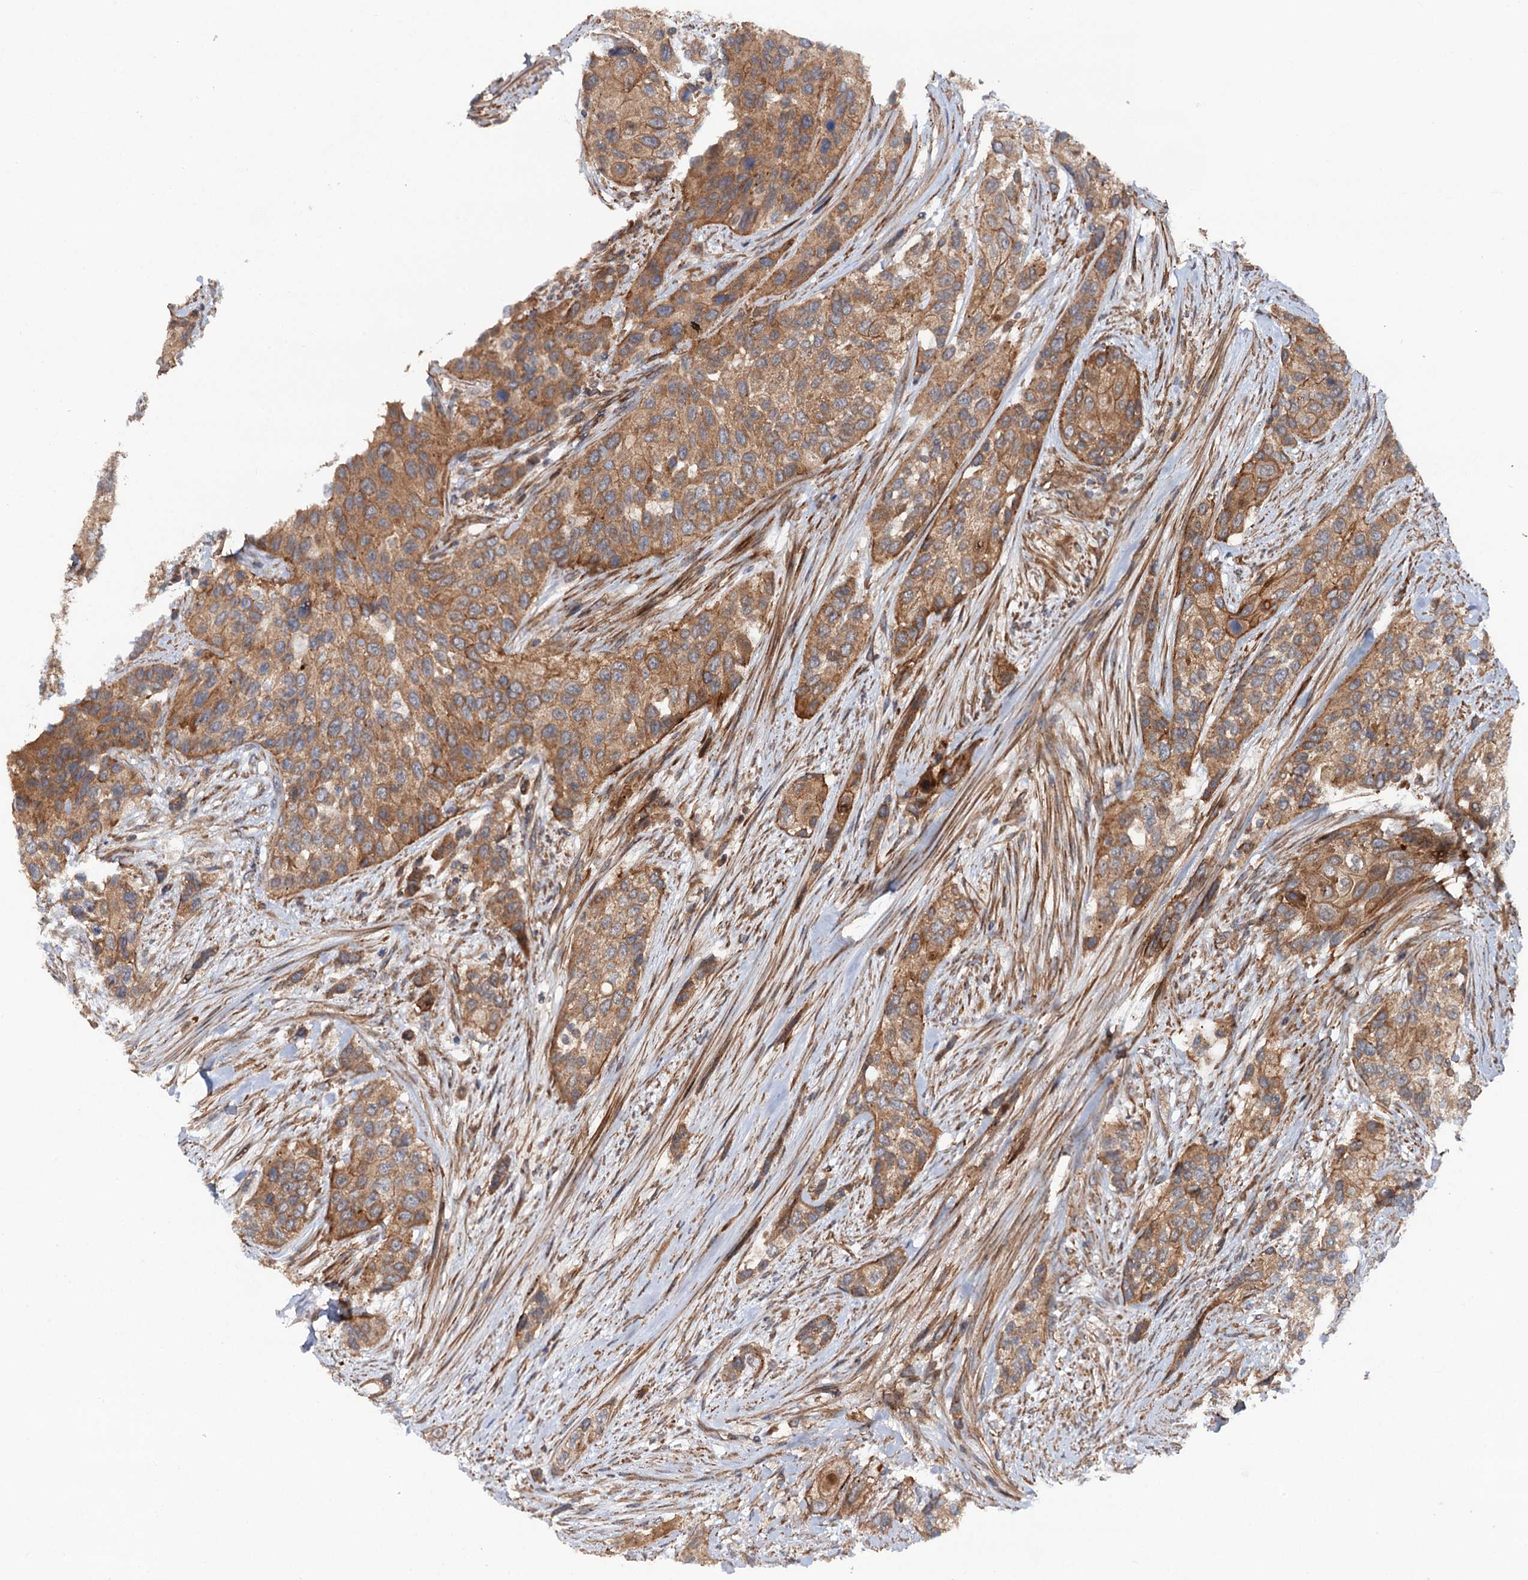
{"staining": {"intensity": "moderate", "quantity": ">75%", "location": "cytoplasmic/membranous"}, "tissue": "urothelial cancer", "cell_type": "Tumor cells", "image_type": "cancer", "snomed": [{"axis": "morphology", "description": "Normal tissue, NOS"}, {"axis": "morphology", "description": "Urothelial carcinoma, High grade"}, {"axis": "topography", "description": "Vascular tissue"}, {"axis": "topography", "description": "Urinary bladder"}], "caption": "Immunohistochemistry (IHC) histopathology image of human urothelial cancer stained for a protein (brown), which exhibits medium levels of moderate cytoplasmic/membranous expression in approximately >75% of tumor cells.", "gene": "ADGRG4", "patient": {"sex": "female", "age": 56}}